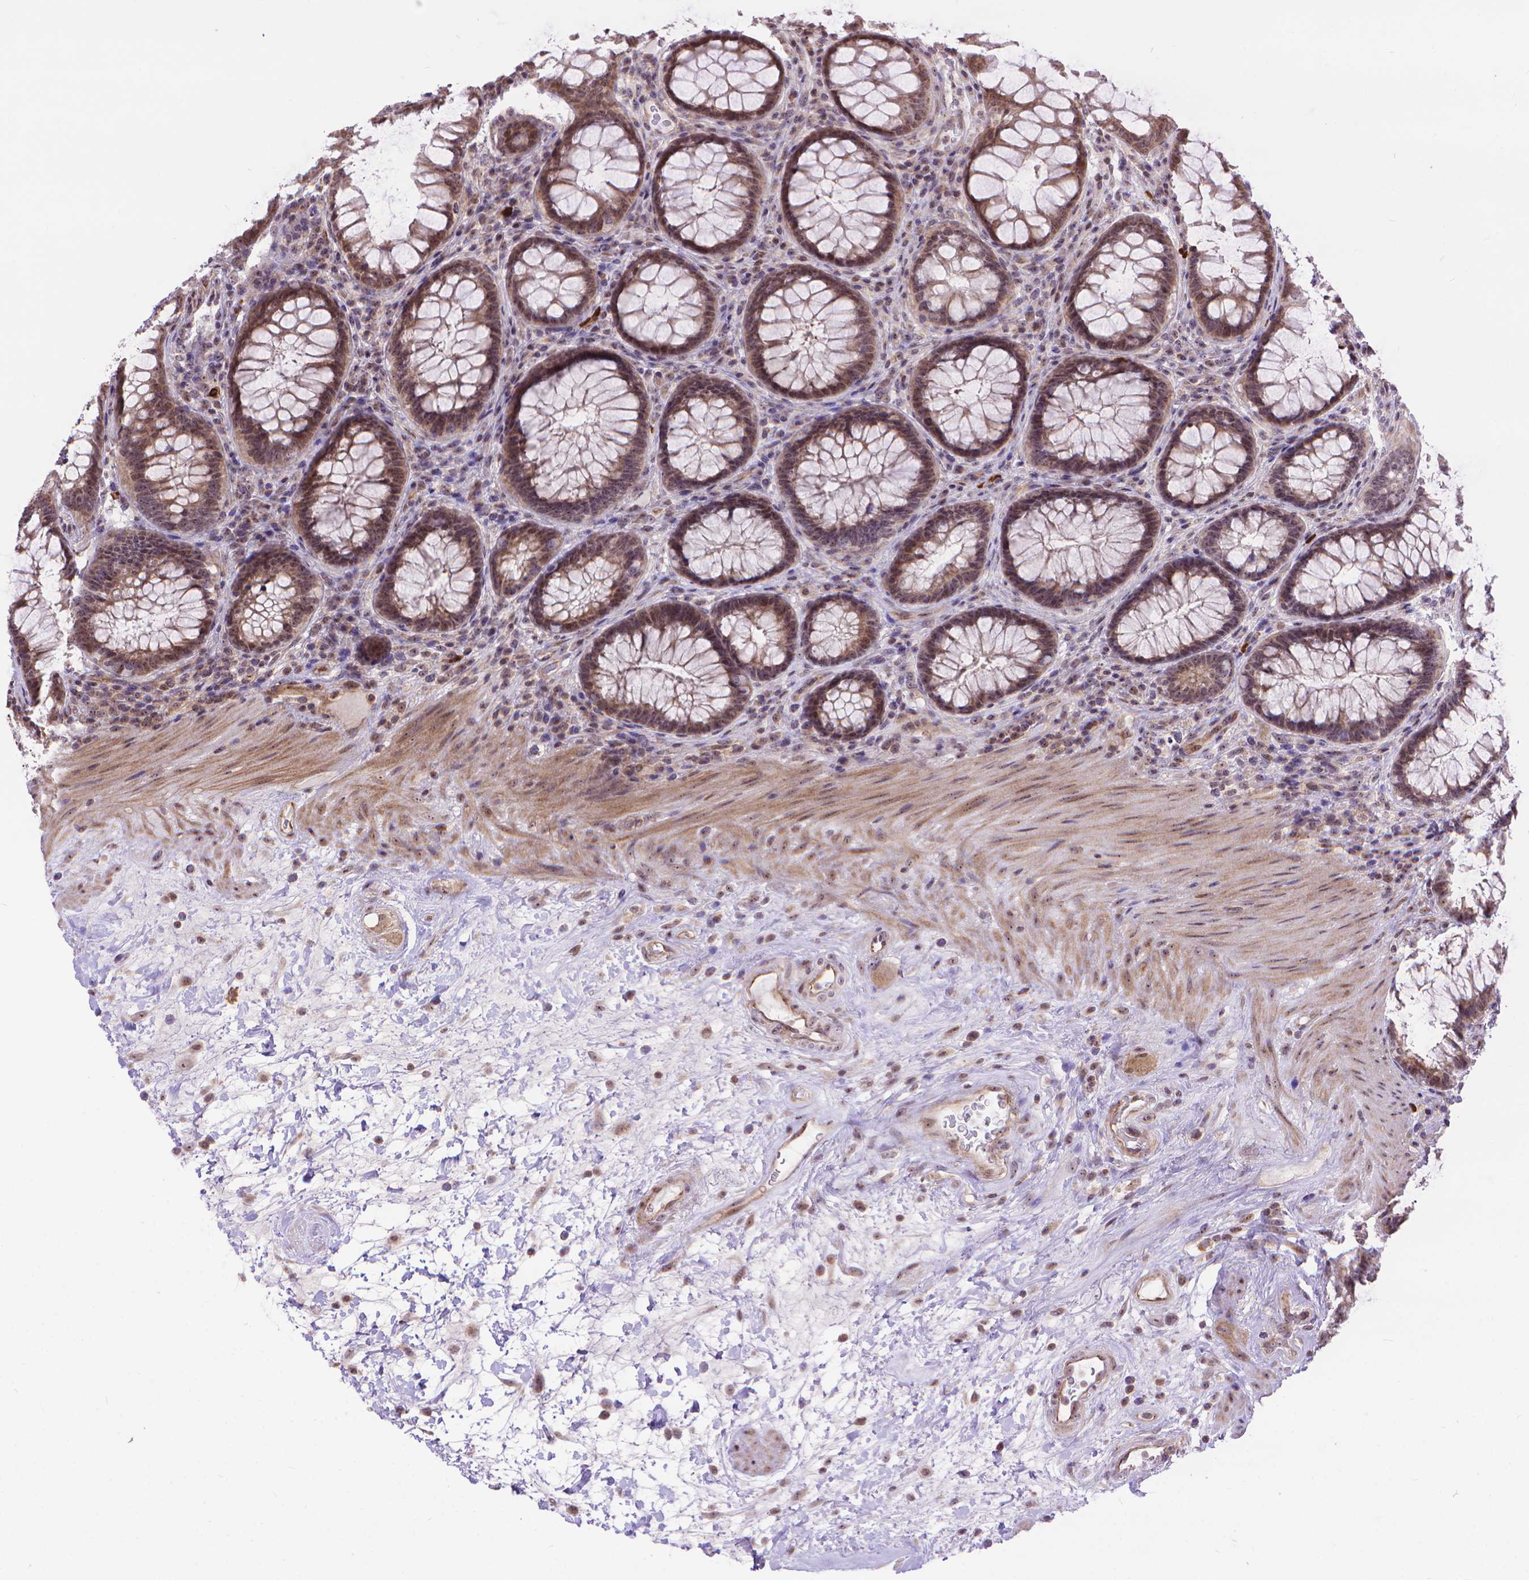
{"staining": {"intensity": "weak", "quantity": "25%-75%", "location": "cytoplasmic/membranous,nuclear"}, "tissue": "rectum", "cell_type": "Glandular cells", "image_type": "normal", "snomed": [{"axis": "morphology", "description": "Normal tissue, NOS"}, {"axis": "topography", "description": "Rectum"}], "caption": "Immunohistochemistry (IHC) (DAB (3,3'-diaminobenzidine)) staining of unremarkable rectum demonstrates weak cytoplasmic/membranous,nuclear protein positivity in approximately 25%-75% of glandular cells.", "gene": "TMEM135", "patient": {"sex": "male", "age": 72}}